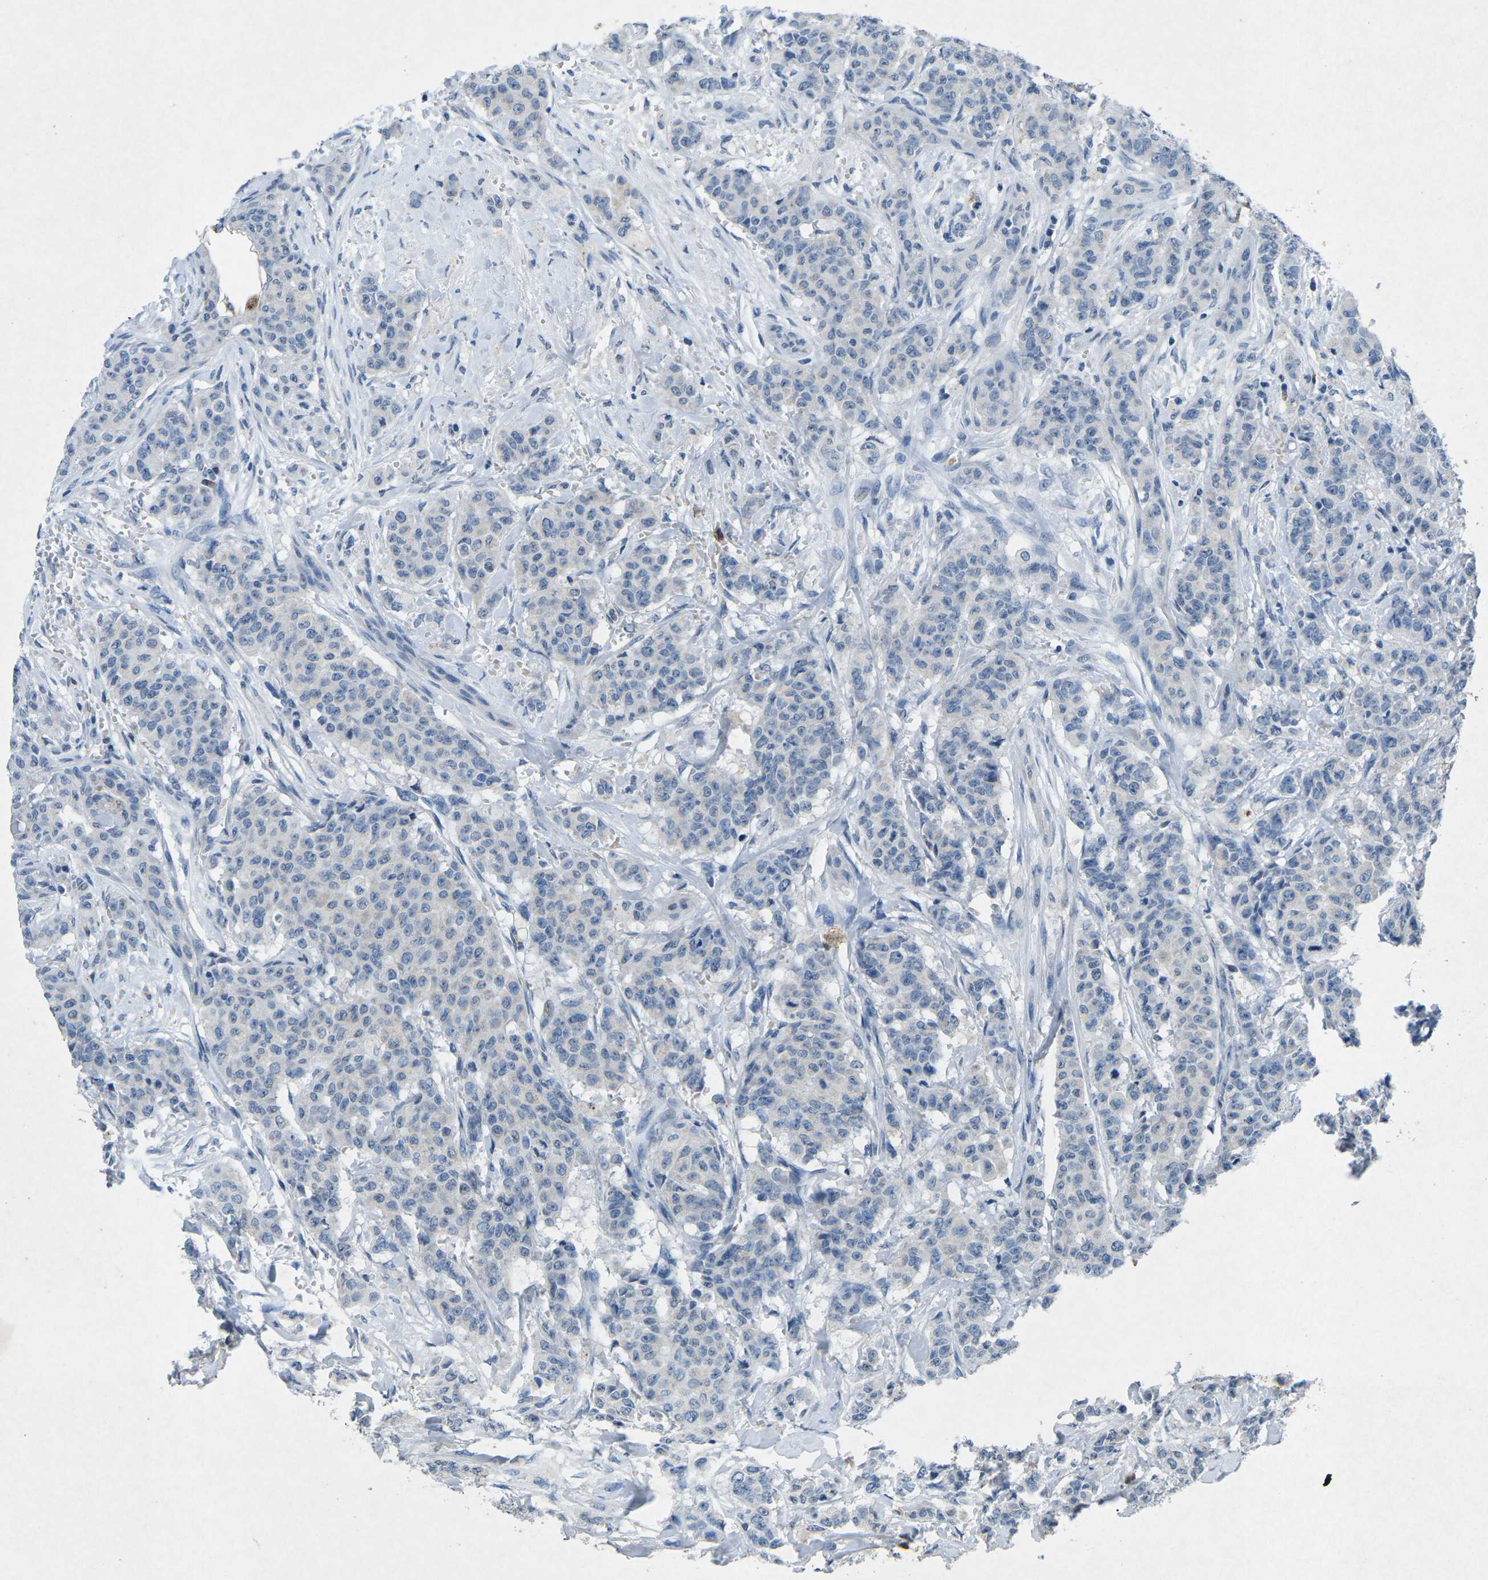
{"staining": {"intensity": "negative", "quantity": "none", "location": "none"}, "tissue": "breast cancer", "cell_type": "Tumor cells", "image_type": "cancer", "snomed": [{"axis": "morphology", "description": "Normal tissue, NOS"}, {"axis": "morphology", "description": "Duct carcinoma"}, {"axis": "topography", "description": "Breast"}], "caption": "Tumor cells show no significant protein expression in breast cancer.", "gene": "PLG", "patient": {"sex": "female", "age": 40}}